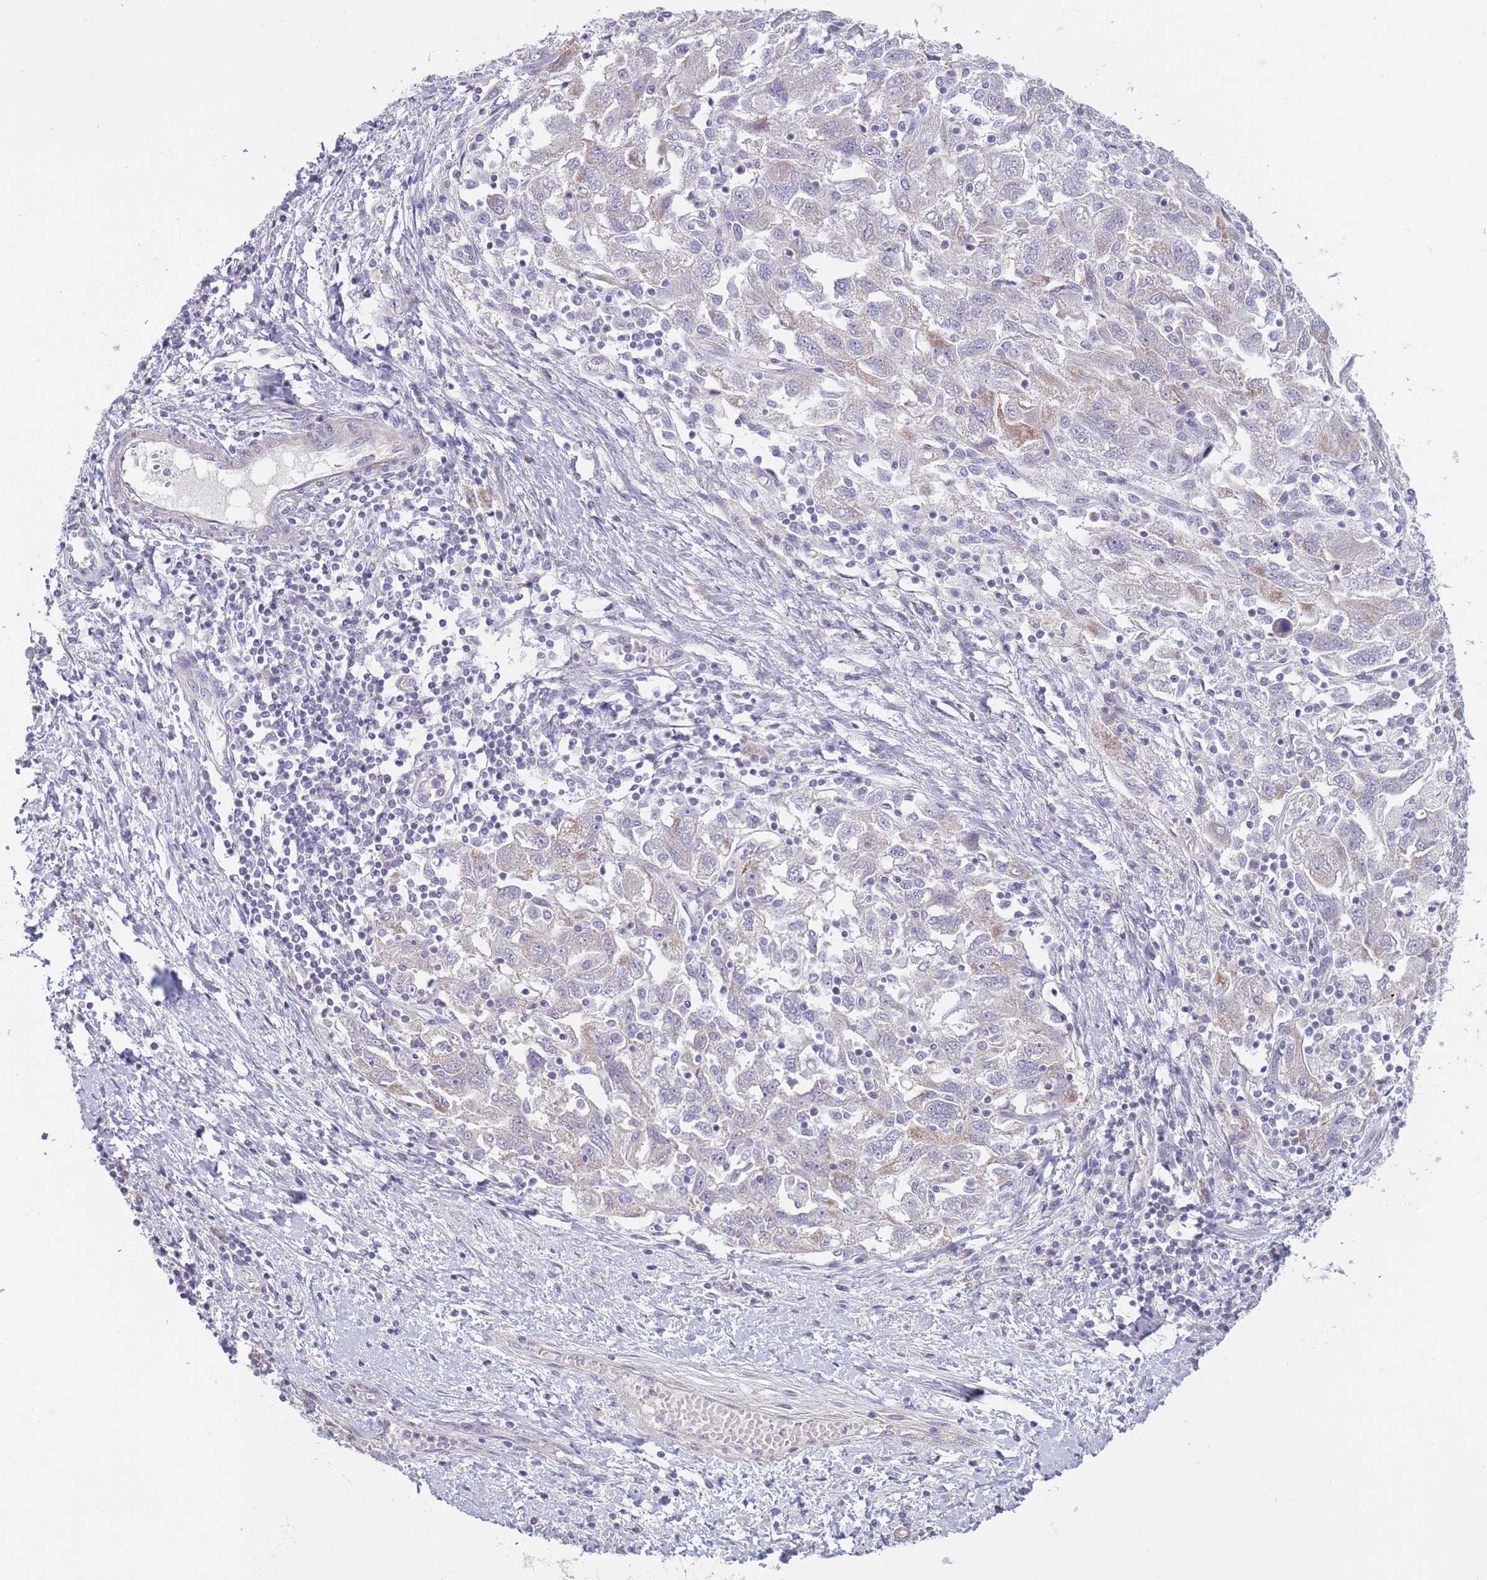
{"staining": {"intensity": "weak", "quantity": "<25%", "location": "cytoplasmic/membranous"}, "tissue": "ovarian cancer", "cell_type": "Tumor cells", "image_type": "cancer", "snomed": [{"axis": "morphology", "description": "Carcinoma, NOS"}, {"axis": "morphology", "description": "Cystadenocarcinoma, serous, NOS"}, {"axis": "topography", "description": "Ovary"}], "caption": "Ovarian cancer (carcinoma) stained for a protein using immunohistochemistry (IHC) shows no staining tumor cells.", "gene": "PNPLA5", "patient": {"sex": "female", "age": 69}}